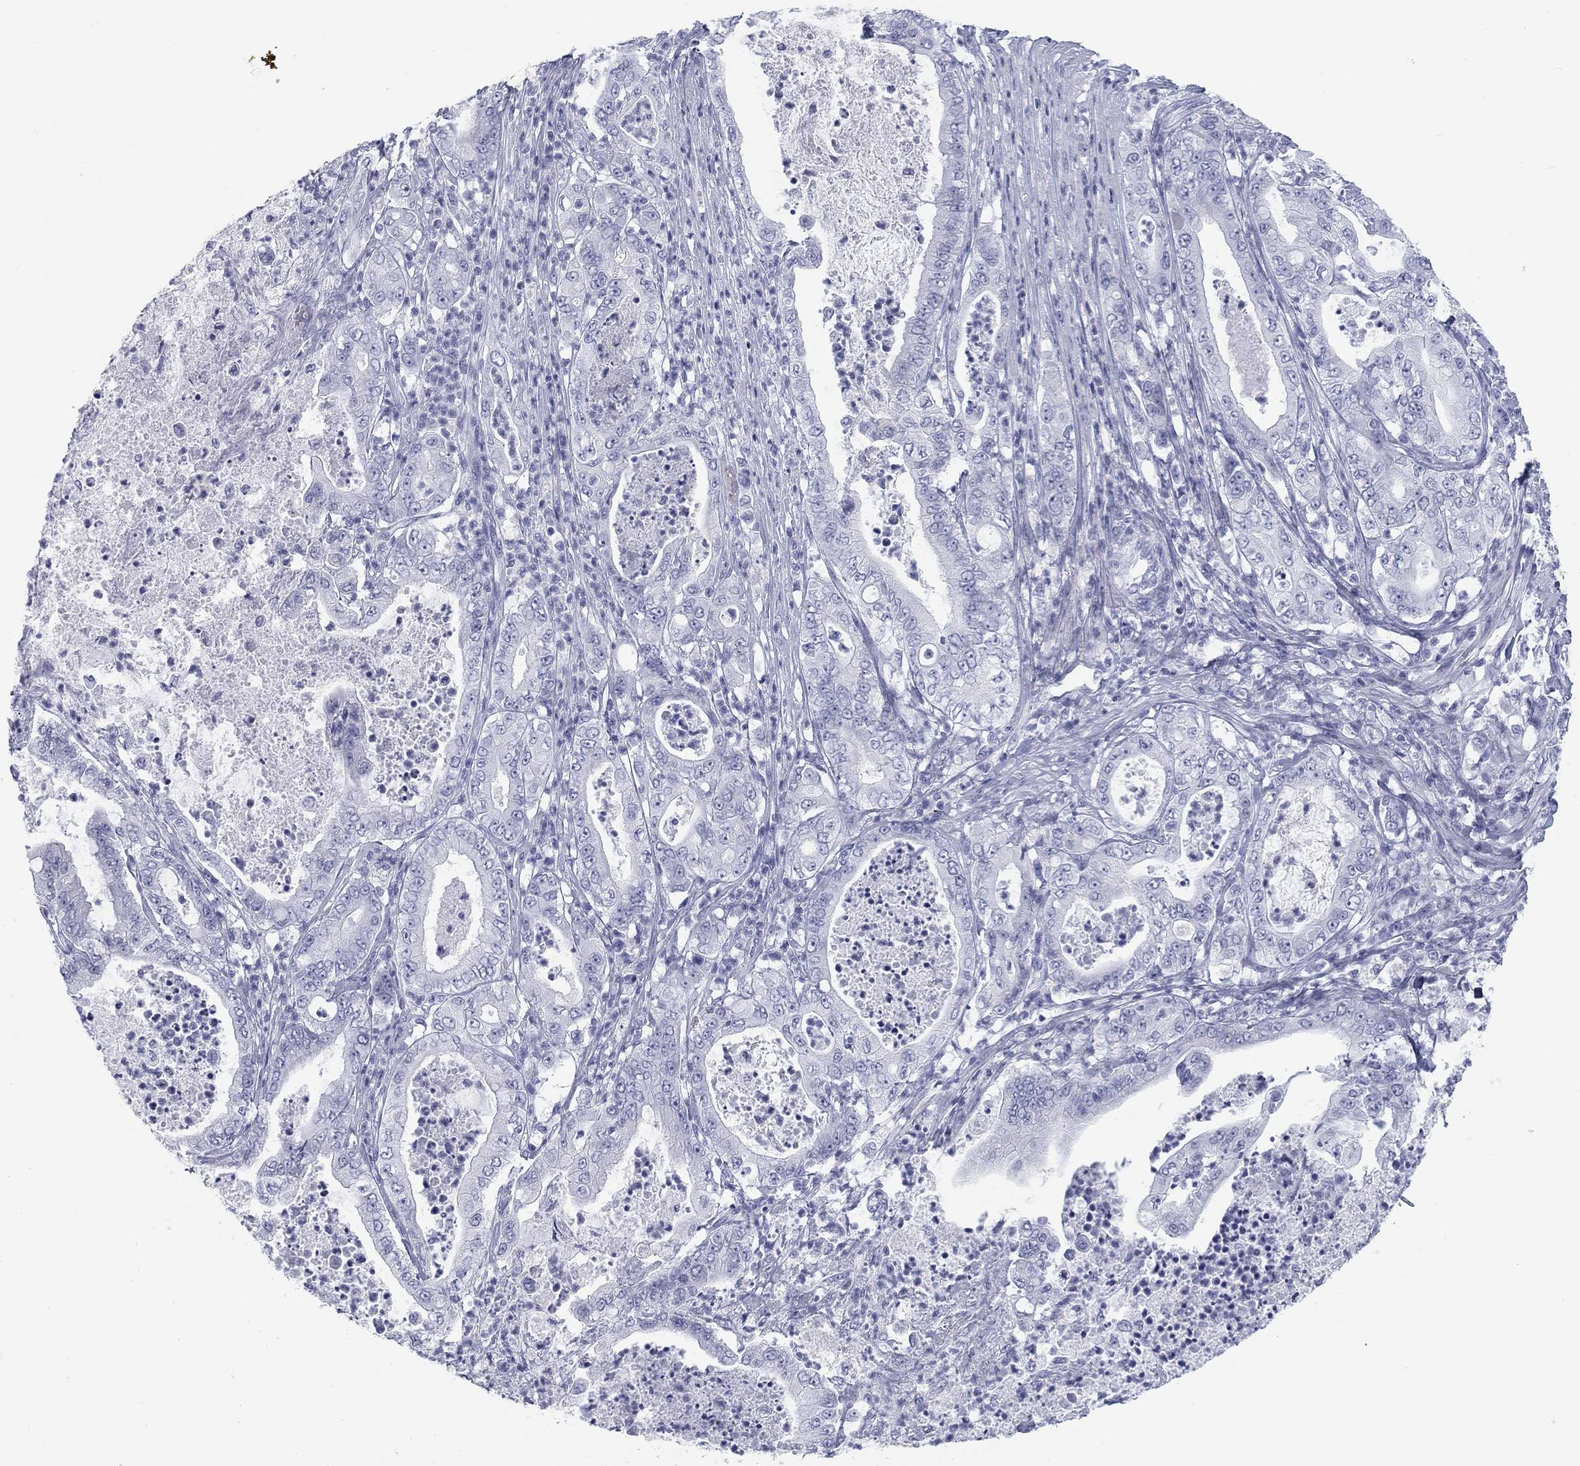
{"staining": {"intensity": "negative", "quantity": "none", "location": "none"}, "tissue": "pancreatic cancer", "cell_type": "Tumor cells", "image_type": "cancer", "snomed": [{"axis": "morphology", "description": "Adenocarcinoma, NOS"}, {"axis": "topography", "description": "Pancreas"}], "caption": "Immunohistochemistry (IHC) micrograph of adenocarcinoma (pancreatic) stained for a protein (brown), which exhibits no staining in tumor cells.", "gene": "CALB1", "patient": {"sex": "male", "age": 71}}